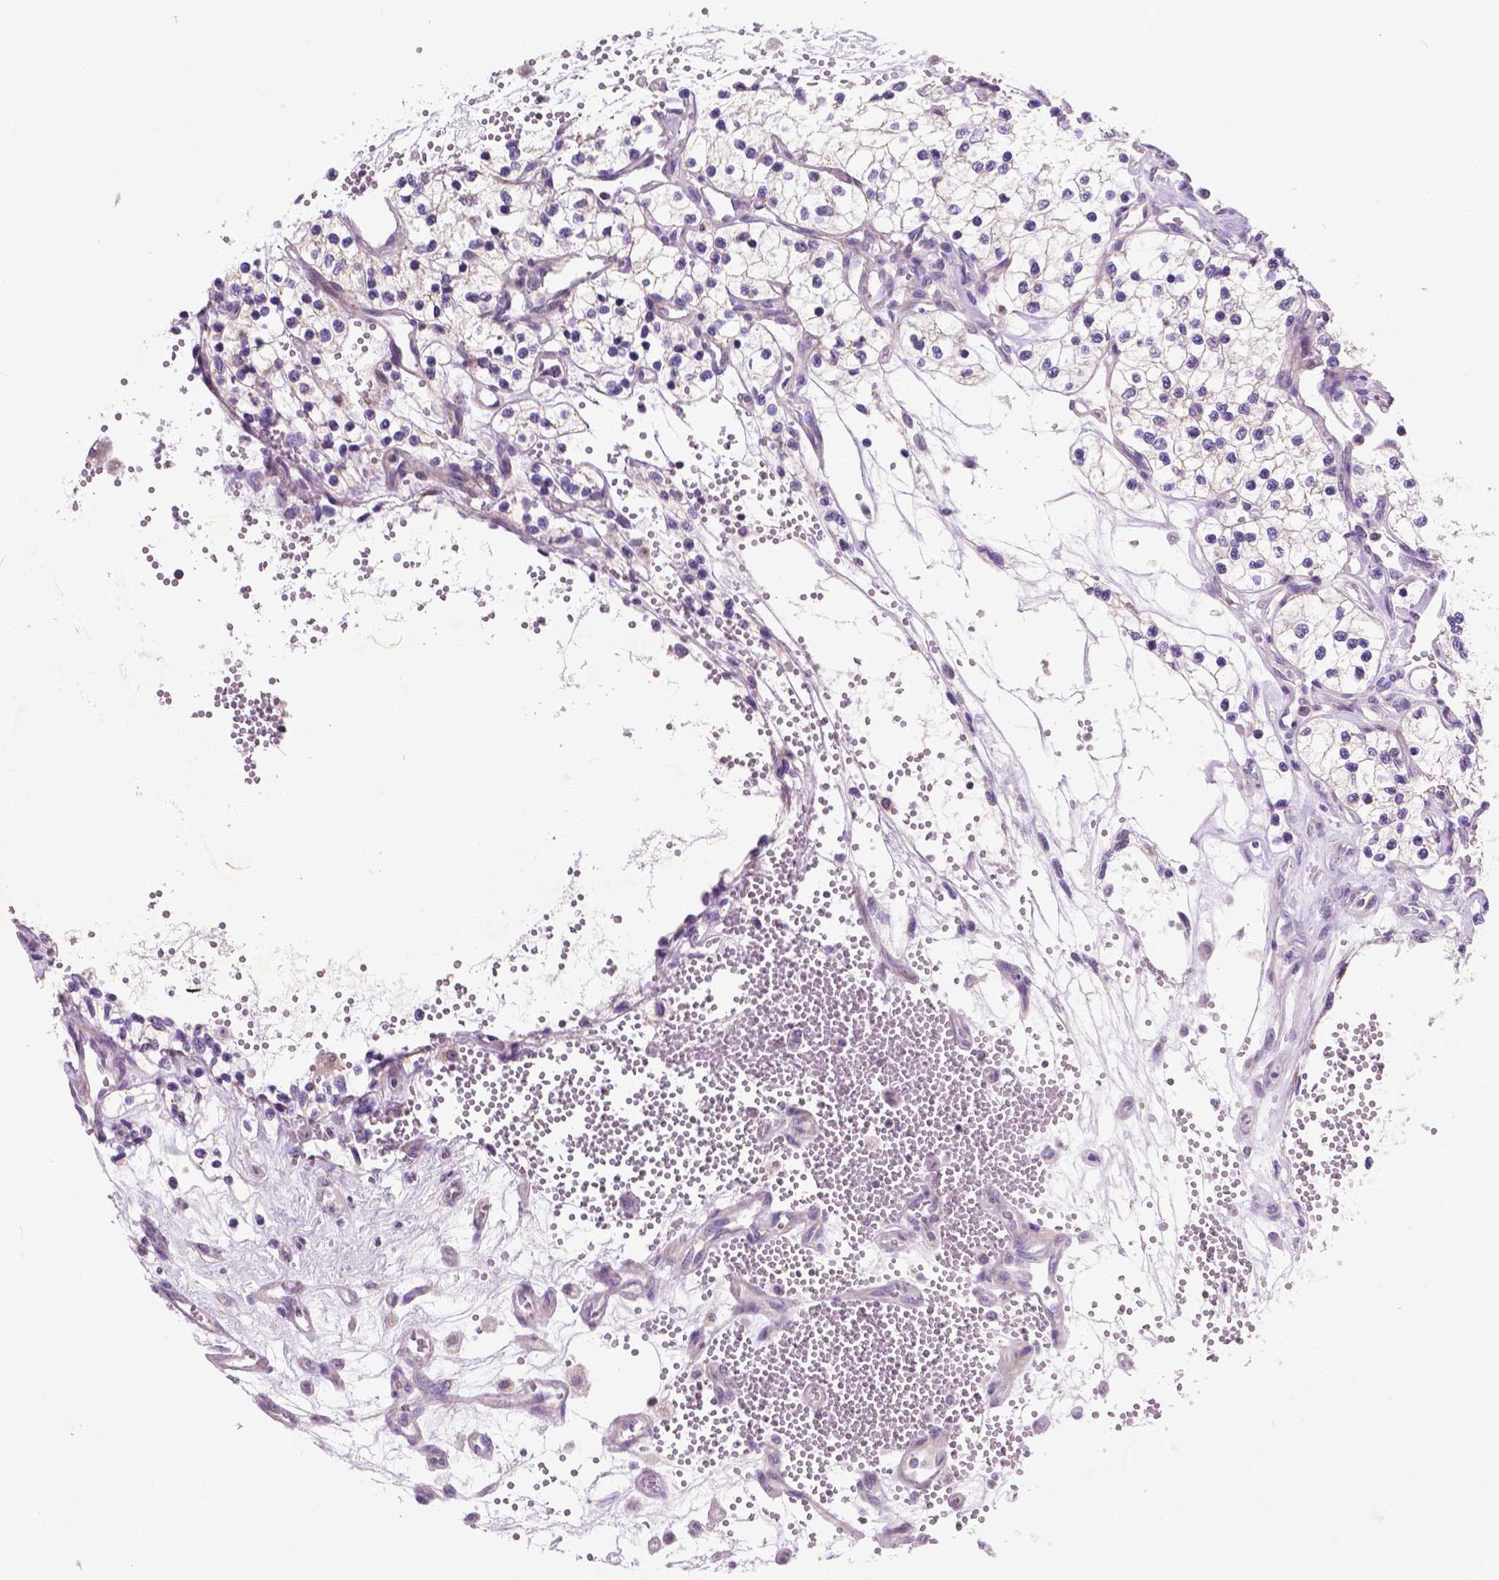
{"staining": {"intensity": "negative", "quantity": "none", "location": "none"}, "tissue": "renal cancer", "cell_type": "Tumor cells", "image_type": "cancer", "snomed": [{"axis": "morphology", "description": "Adenocarcinoma, NOS"}, {"axis": "topography", "description": "Kidney"}], "caption": "Human renal cancer (adenocarcinoma) stained for a protein using immunohistochemistry displays no staining in tumor cells.", "gene": "ATG4D", "patient": {"sex": "female", "age": 69}}